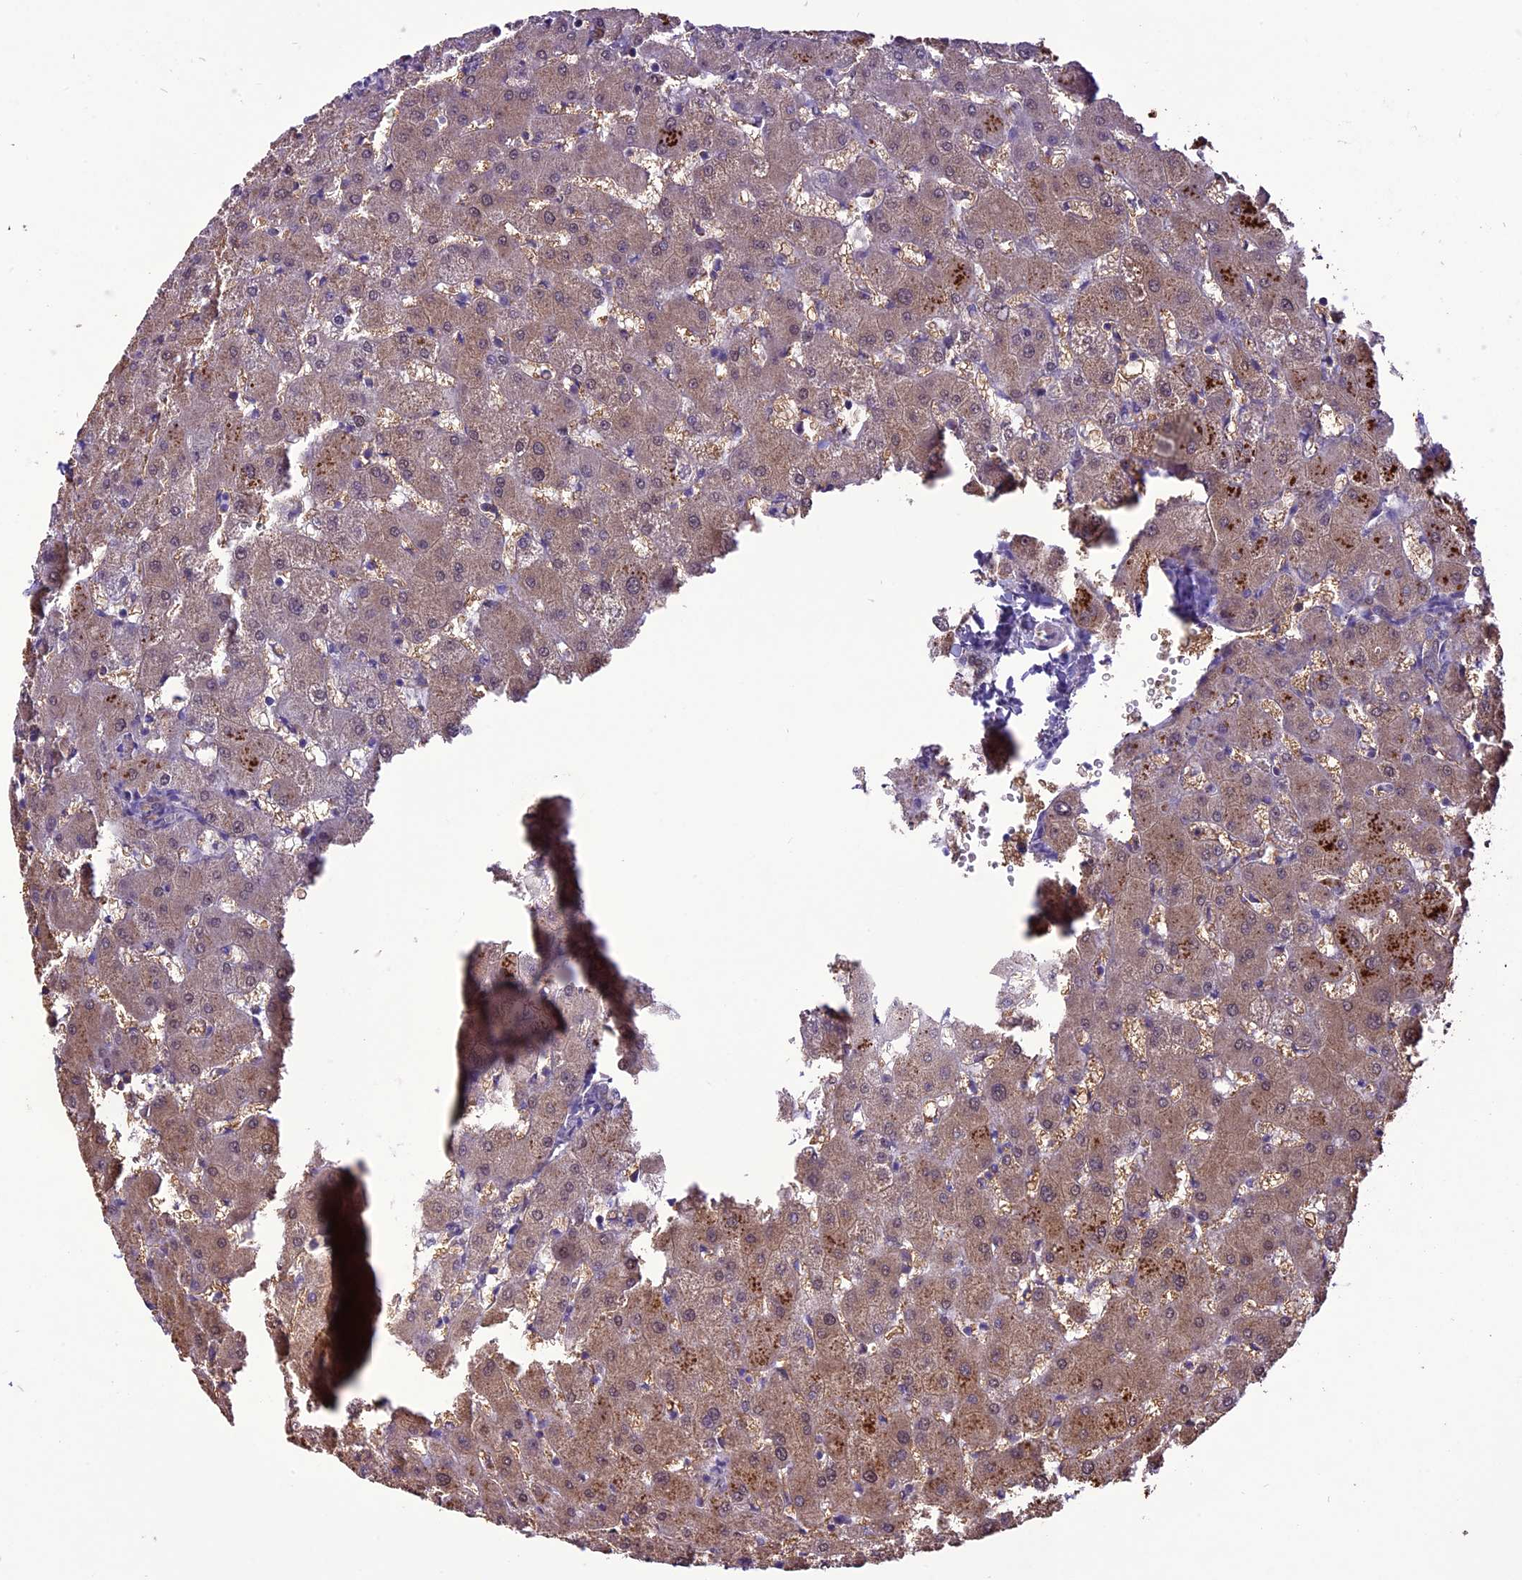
{"staining": {"intensity": "weak", "quantity": "<25%", "location": "nuclear"}, "tissue": "liver", "cell_type": "Cholangiocytes", "image_type": "normal", "snomed": [{"axis": "morphology", "description": "Normal tissue, NOS"}, {"axis": "topography", "description": "Liver"}], "caption": "Human liver stained for a protein using immunohistochemistry (IHC) exhibits no positivity in cholangiocytes.", "gene": "C3orf70", "patient": {"sex": "female", "age": 63}}